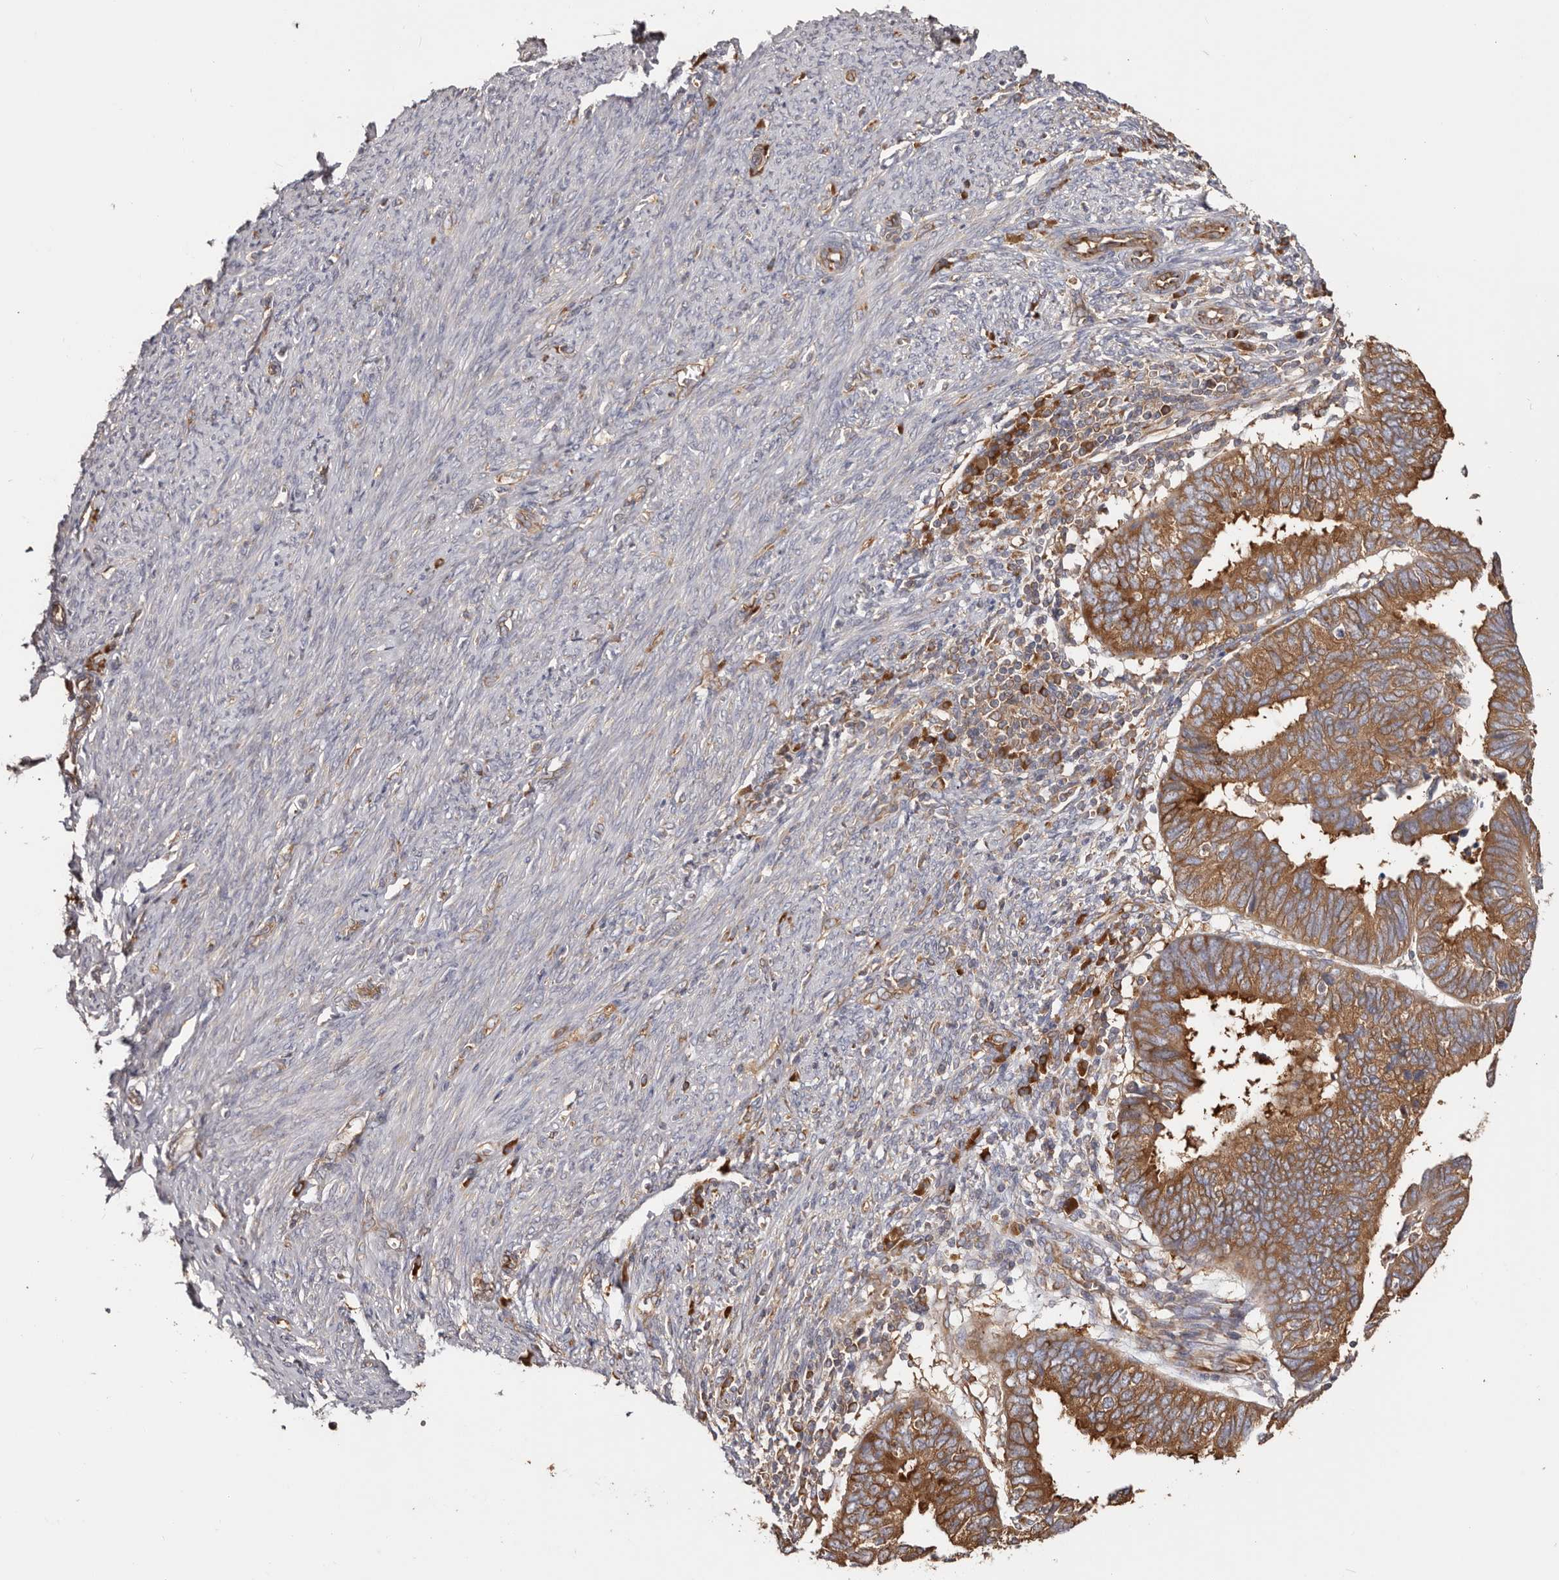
{"staining": {"intensity": "strong", "quantity": ">75%", "location": "cytoplasmic/membranous"}, "tissue": "endometrial cancer", "cell_type": "Tumor cells", "image_type": "cancer", "snomed": [{"axis": "morphology", "description": "Adenocarcinoma, NOS"}, {"axis": "topography", "description": "Uterus"}], "caption": "Approximately >75% of tumor cells in human endometrial cancer (adenocarcinoma) show strong cytoplasmic/membranous protein staining as visualized by brown immunohistochemical staining.", "gene": "EPRS1", "patient": {"sex": "female", "age": 77}}